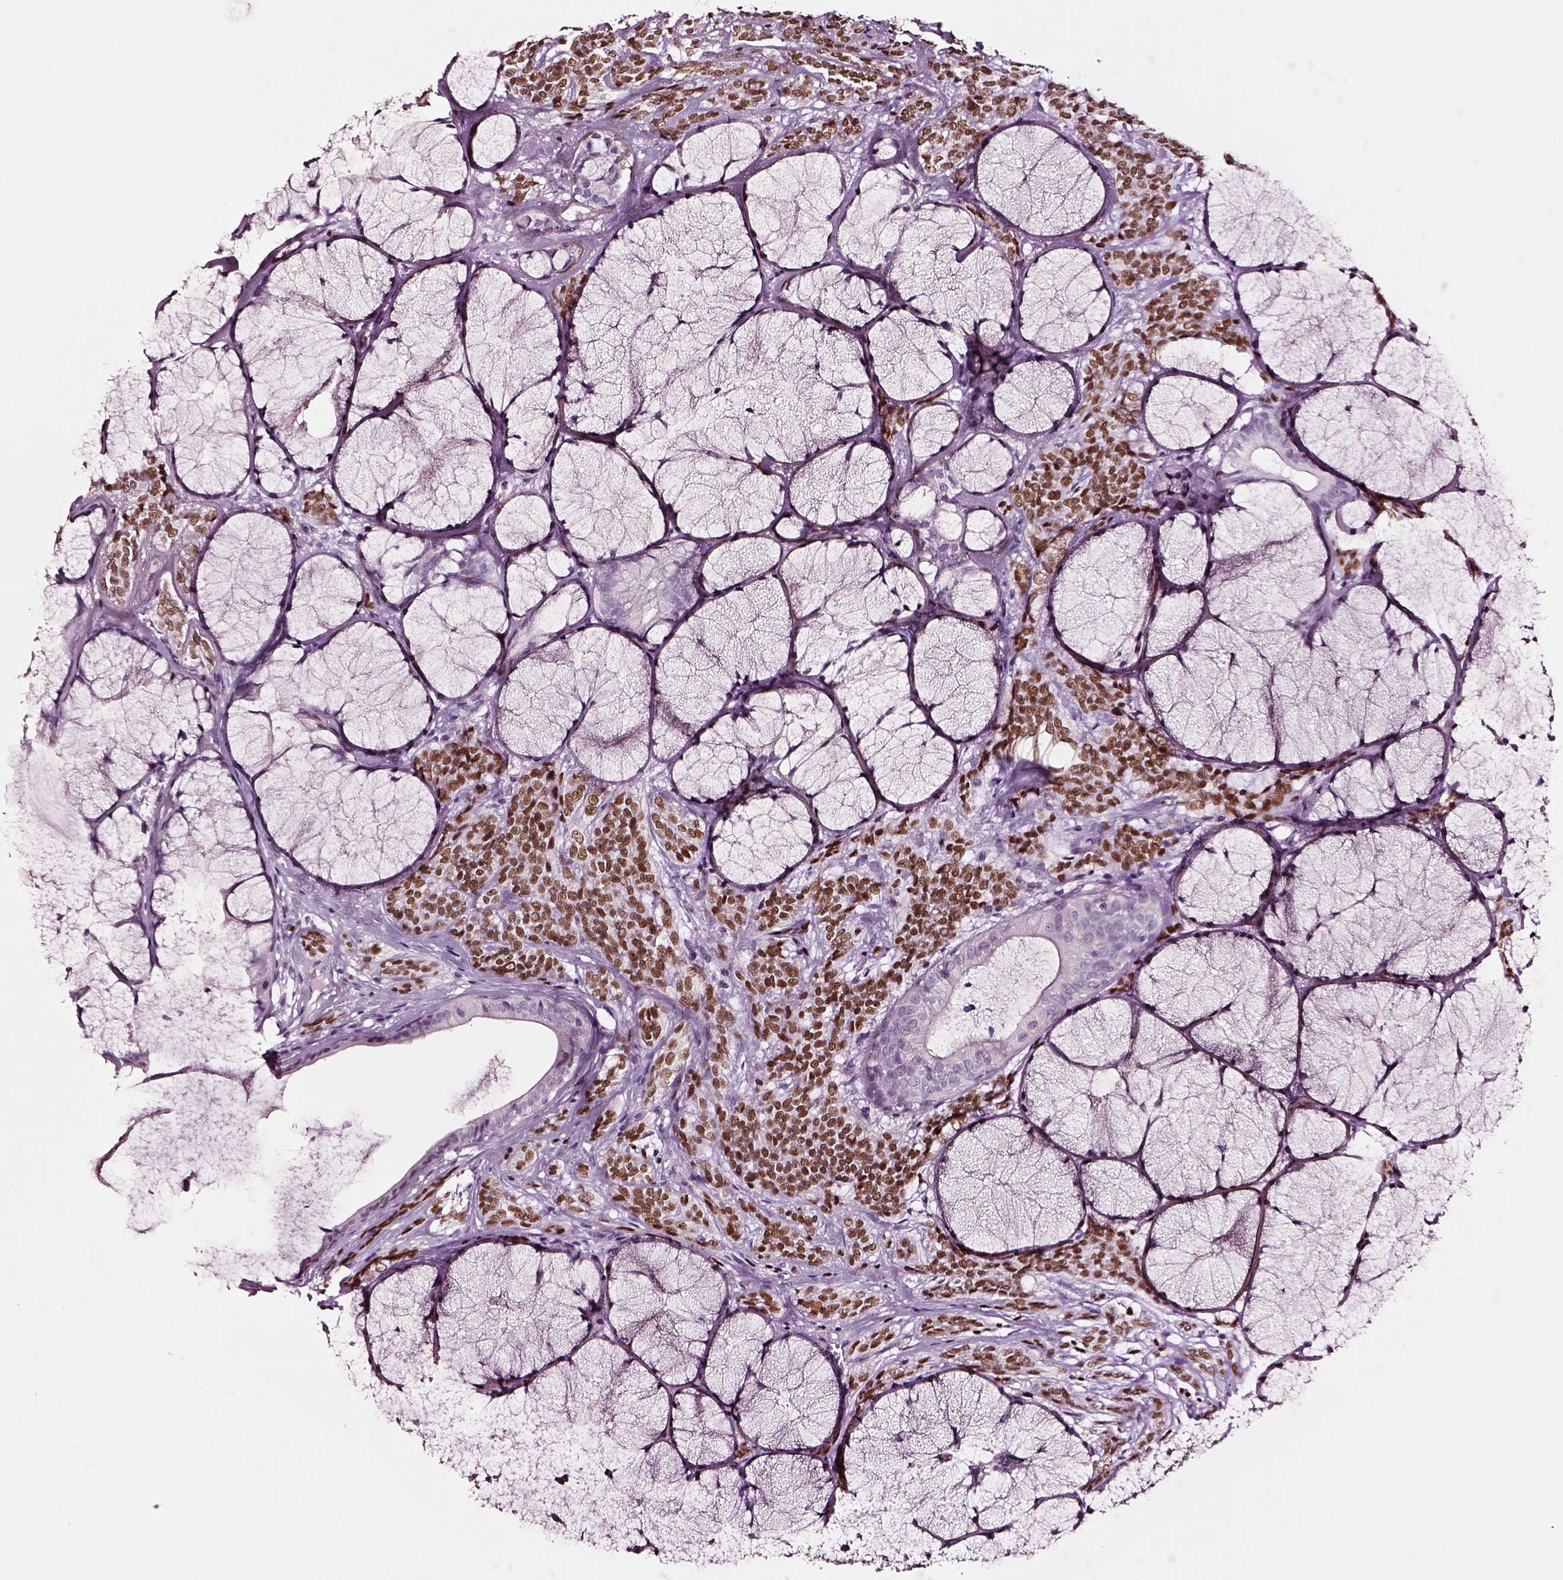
{"staining": {"intensity": "strong", "quantity": ">75%", "location": "nuclear"}, "tissue": "head and neck cancer", "cell_type": "Tumor cells", "image_type": "cancer", "snomed": [{"axis": "morphology", "description": "Adenocarcinoma, NOS"}, {"axis": "topography", "description": "Head-Neck"}], "caption": "Brown immunohistochemical staining in human head and neck cancer (adenocarcinoma) shows strong nuclear expression in approximately >75% of tumor cells. Nuclei are stained in blue.", "gene": "SOX10", "patient": {"sex": "female", "age": 57}}